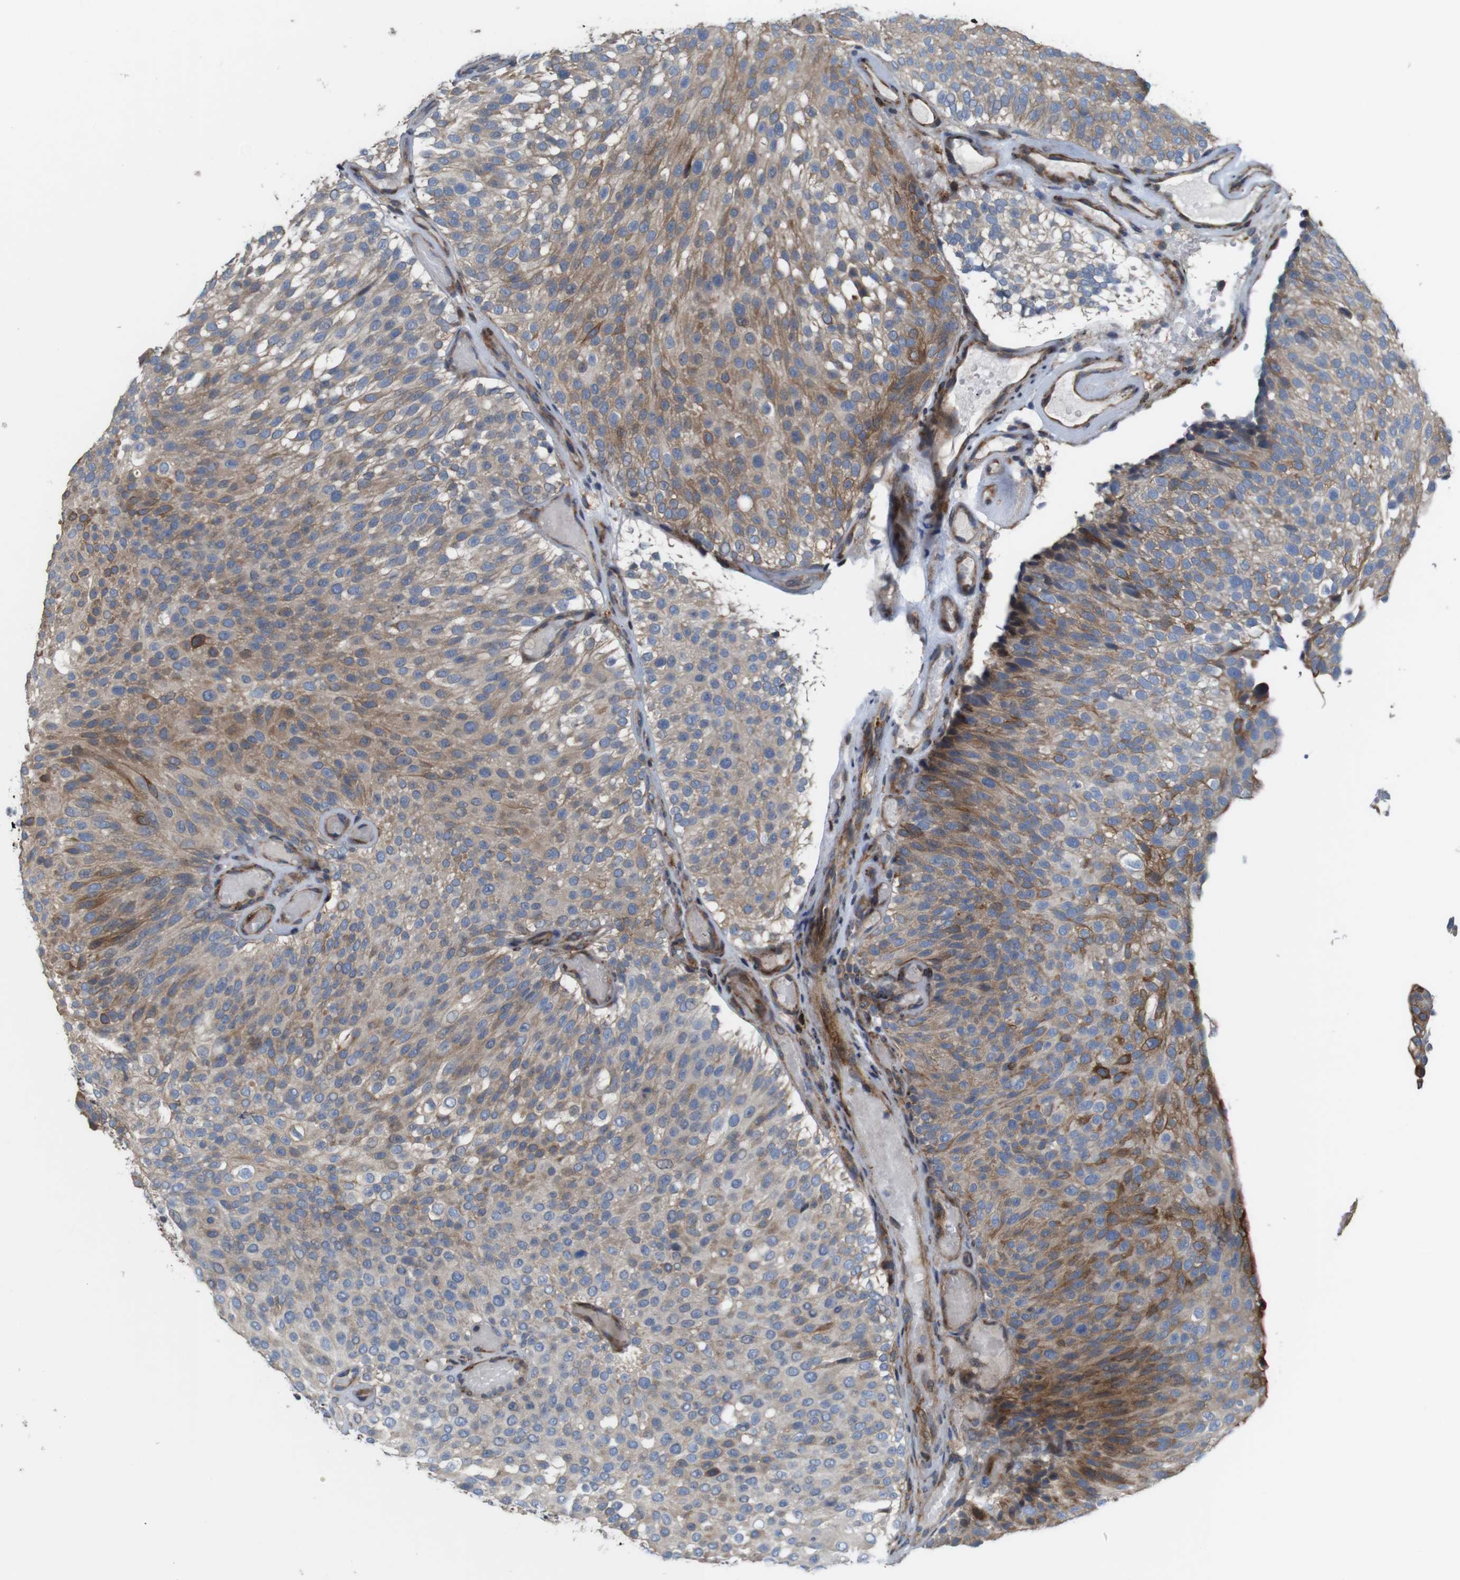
{"staining": {"intensity": "moderate", "quantity": ">75%", "location": "cytoplasmic/membranous"}, "tissue": "urothelial cancer", "cell_type": "Tumor cells", "image_type": "cancer", "snomed": [{"axis": "morphology", "description": "Urothelial carcinoma, Low grade"}, {"axis": "topography", "description": "Urinary bladder"}], "caption": "DAB immunohistochemical staining of urothelial cancer shows moderate cytoplasmic/membranous protein staining in approximately >75% of tumor cells.", "gene": "PCOLCE2", "patient": {"sex": "male", "age": 78}}